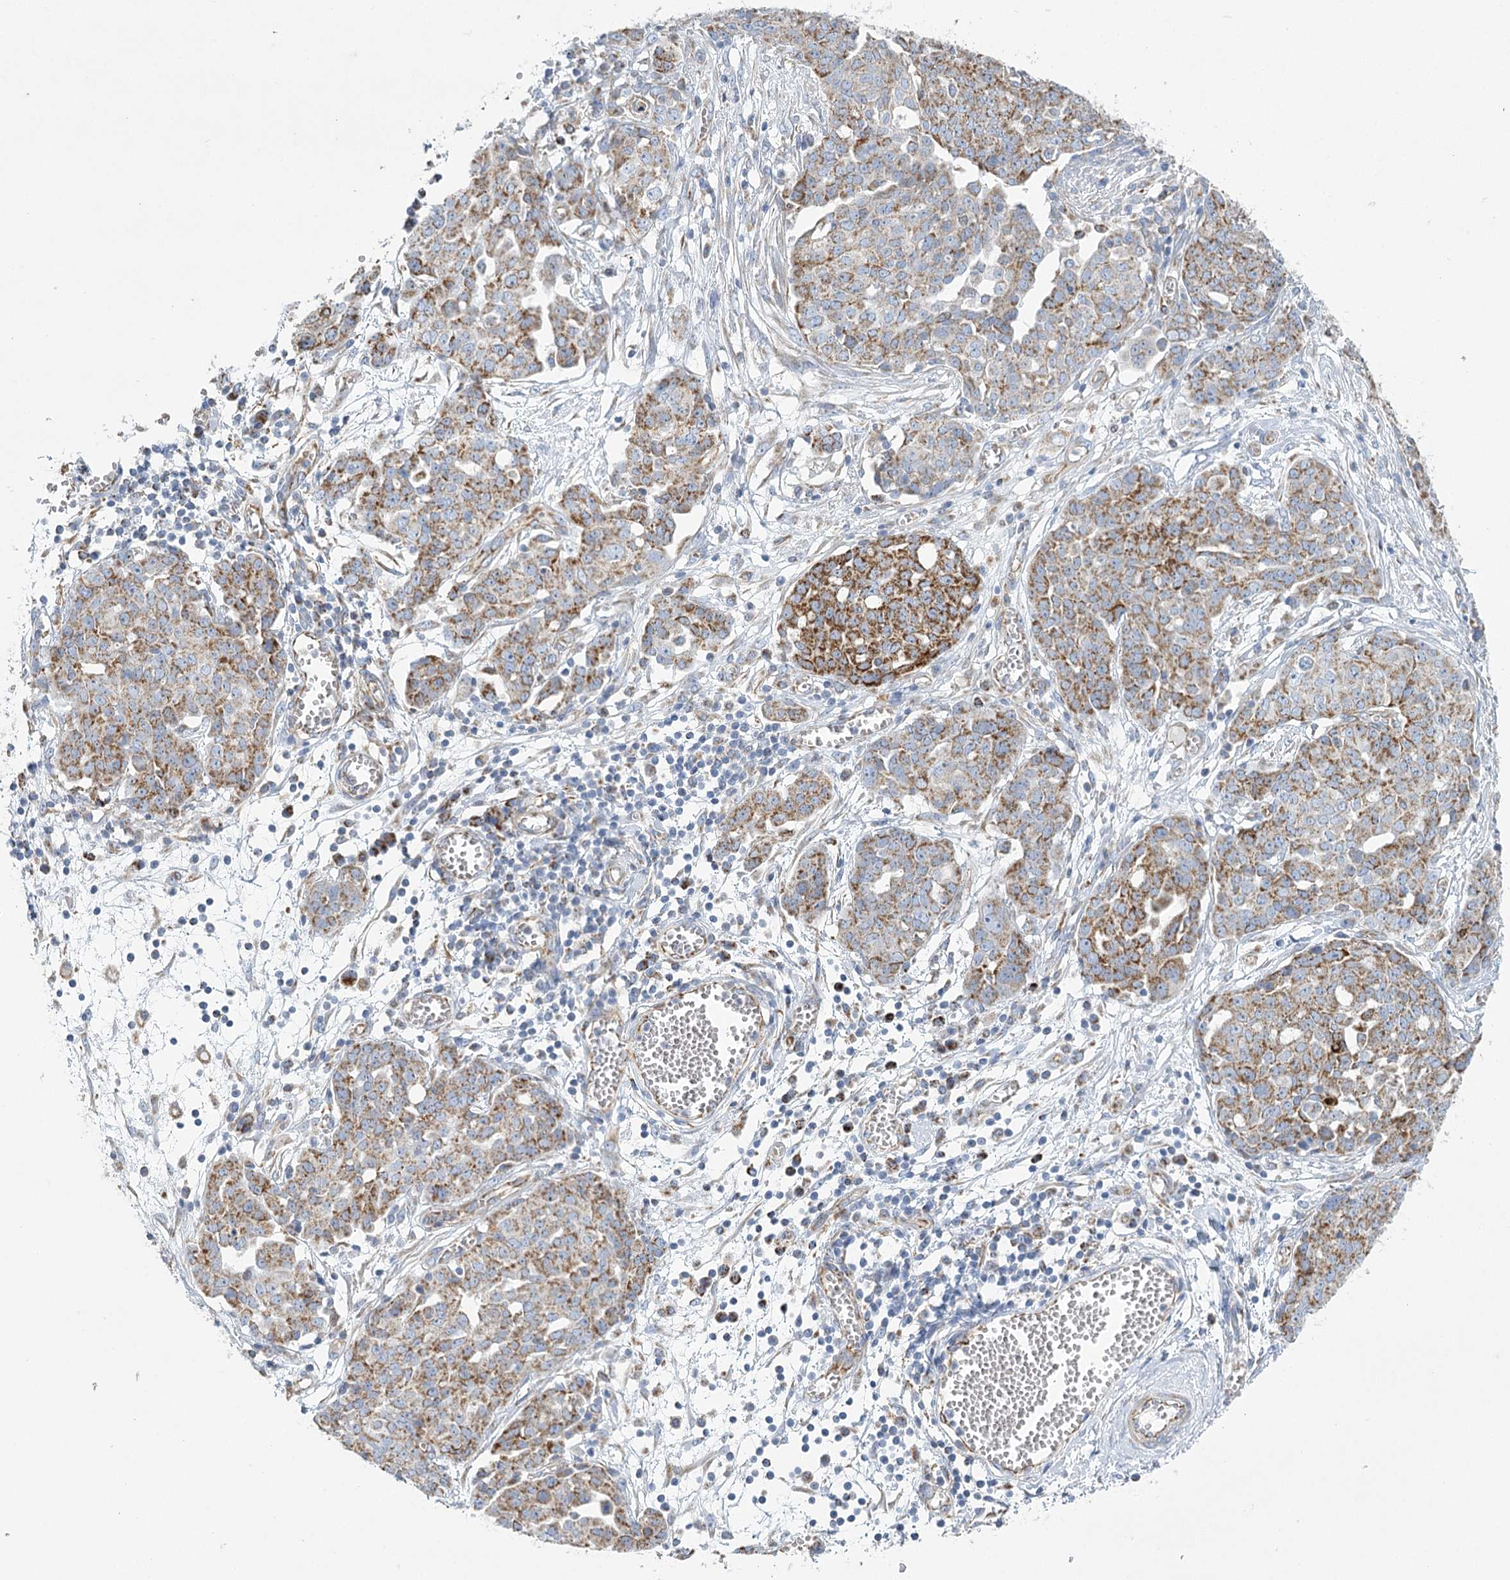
{"staining": {"intensity": "moderate", "quantity": ">75%", "location": "cytoplasmic/membranous"}, "tissue": "ovarian cancer", "cell_type": "Tumor cells", "image_type": "cancer", "snomed": [{"axis": "morphology", "description": "Cystadenocarcinoma, serous, NOS"}, {"axis": "topography", "description": "Soft tissue"}, {"axis": "topography", "description": "Ovary"}], "caption": "Immunohistochemistry photomicrograph of neoplastic tissue: ovarian cancer stained using immunohistochemistry reveals medium levels of moderate protein expression localized specifically in the cytoplasmic/membranous of tumor cells, appearing as a cytoplasmic/membranous brown color.", "gene": "DHTKD1", "patient": {"sex": "female", "age": 57}}